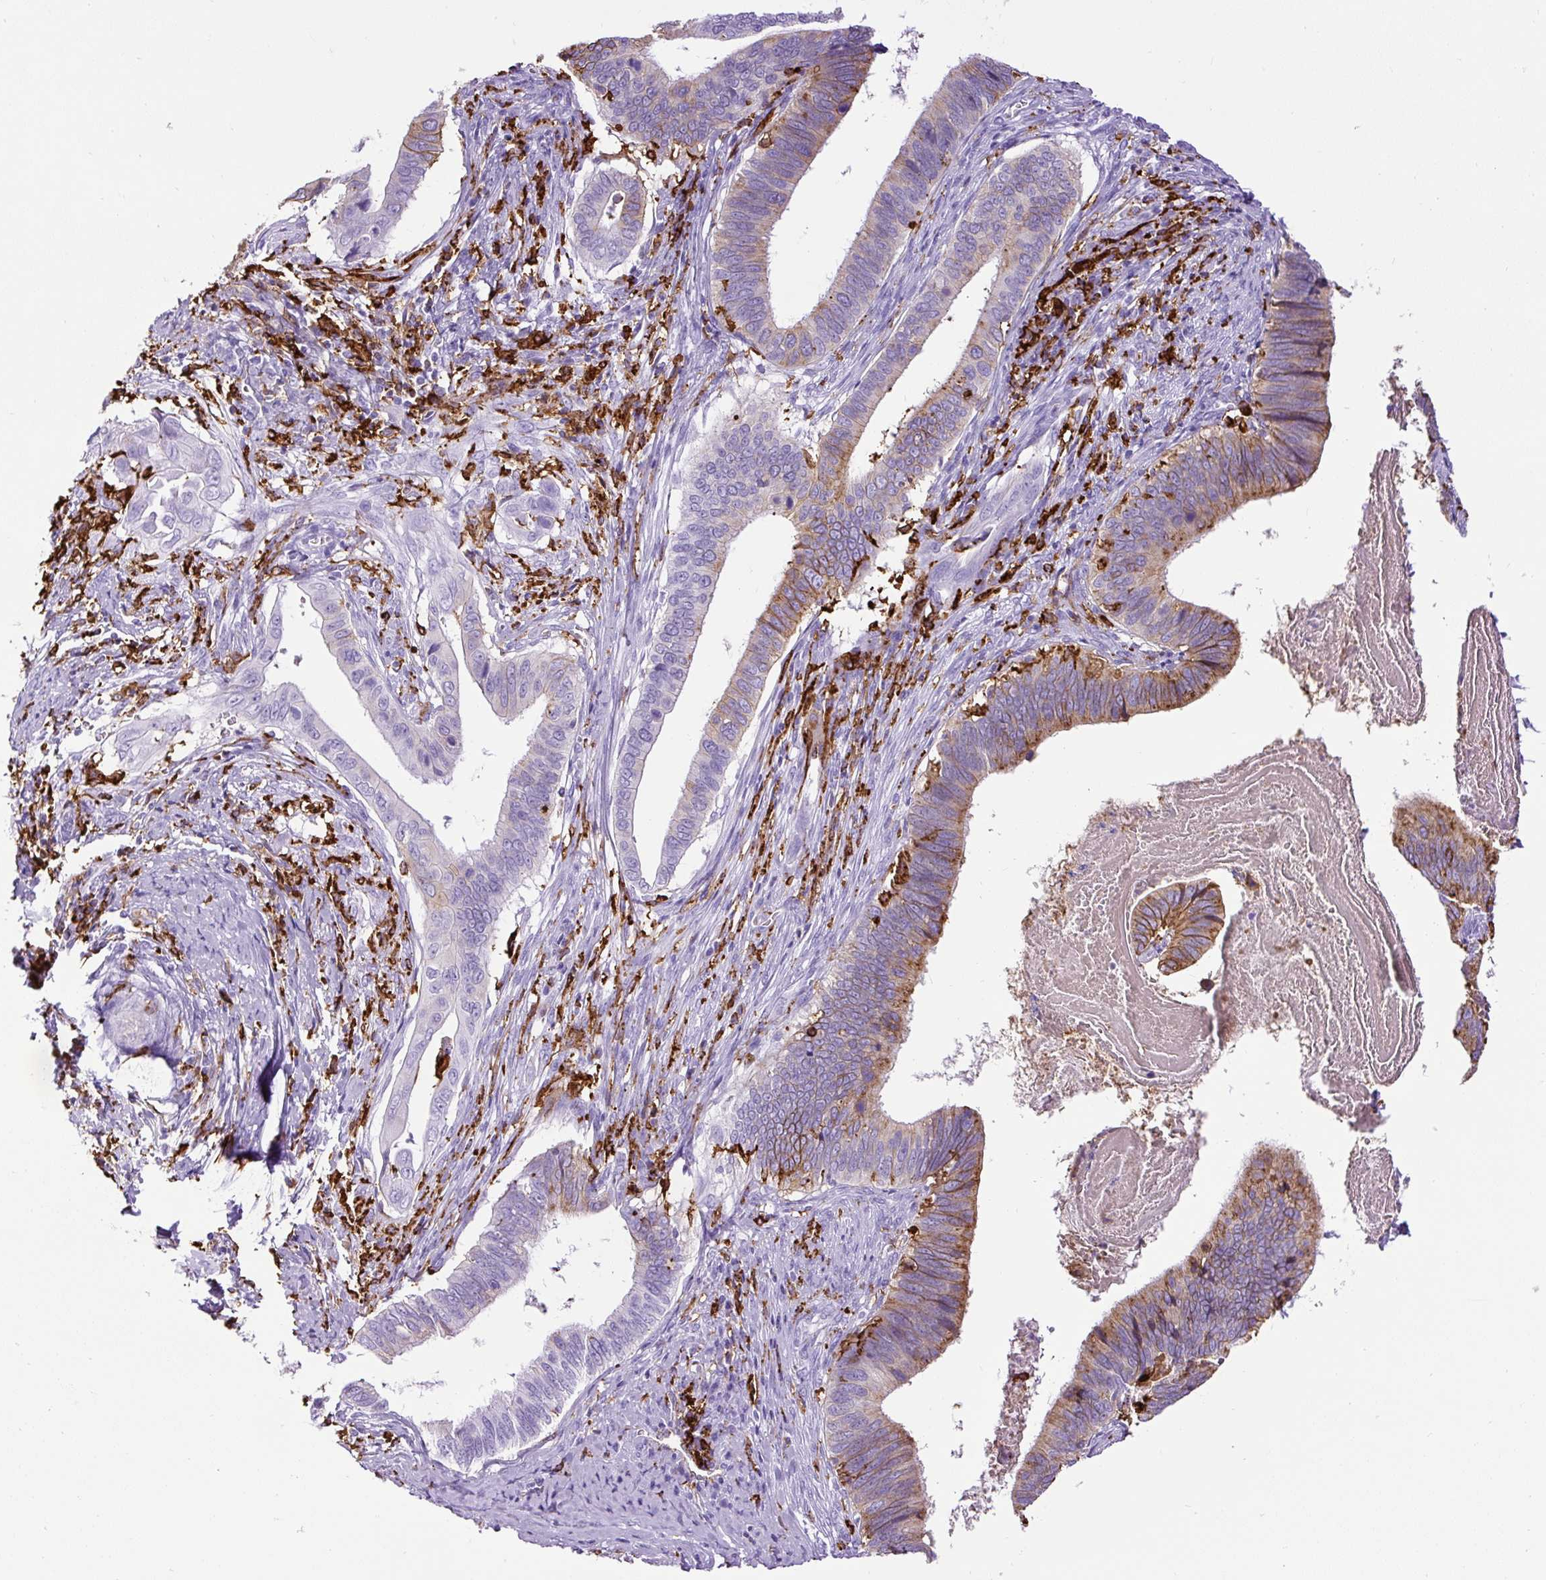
{"staining": {"intensity": "weak", "quantity": "<25%", "location": "cytoplasmic/membranous"}, "tissue": "cervical cancer", "cell_type": "Tumor cells", "image_type": "cancer", "snomed": [{"axis": "morphology", "description": "Adenocarcinoma, NOS"}, {"axis": "topography", "description": "Cervix"}], "caption": "This is an immunohistochemistry image of human cervical cancer. There is no staining in tumor cells.", "gene": "HLA-DRA", "patient": {"sex": "female", "age": 42}}